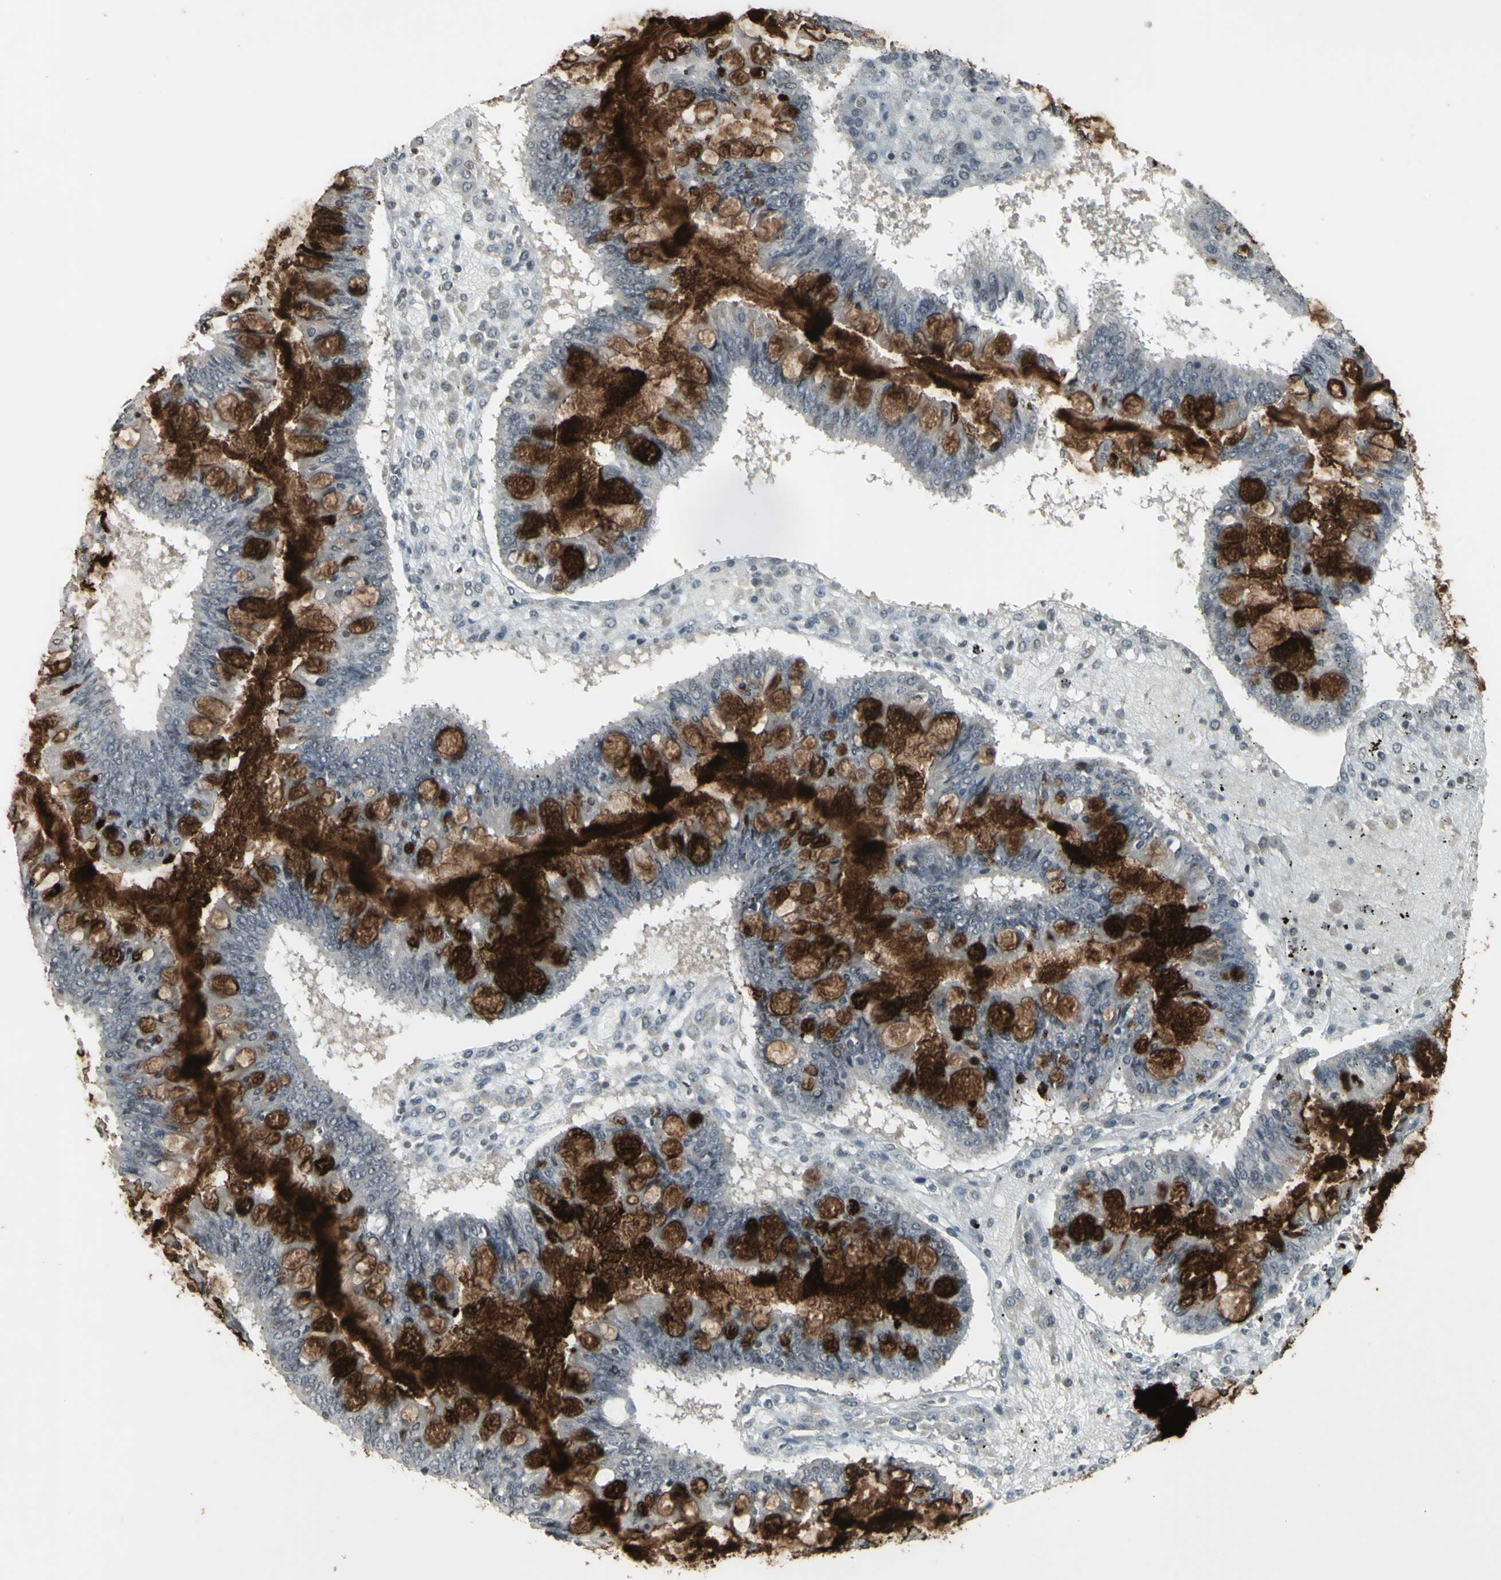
{"staining": {"intensity": "moderate", "quantity": "<25%", "location": "cytoplasmic/membranous"}, "tissue": "ovarian cancer", "cell_type": "Tumor cells", "image_type": "cancer", "snomed": [{"axis": "morphology", "description": "Cystadenocarcinoma, mucinous, NOS"}, {"axis": "topography", "description": "Ovary"}], "caption": "Immunohistochemistry (IHC) photomicrograph of neoplastic tissue: ovarian mucinous cystadenocarcinoma stained using immunohistochemistry displays low levels of moderate protein expression localized specifically in the cytoplasmic/membranous of tumor cells, appearing as a cytoplasmic/membranous brown color.", "gene": "MUC5AC", "patient": {"sex": "female", "age": 73}}